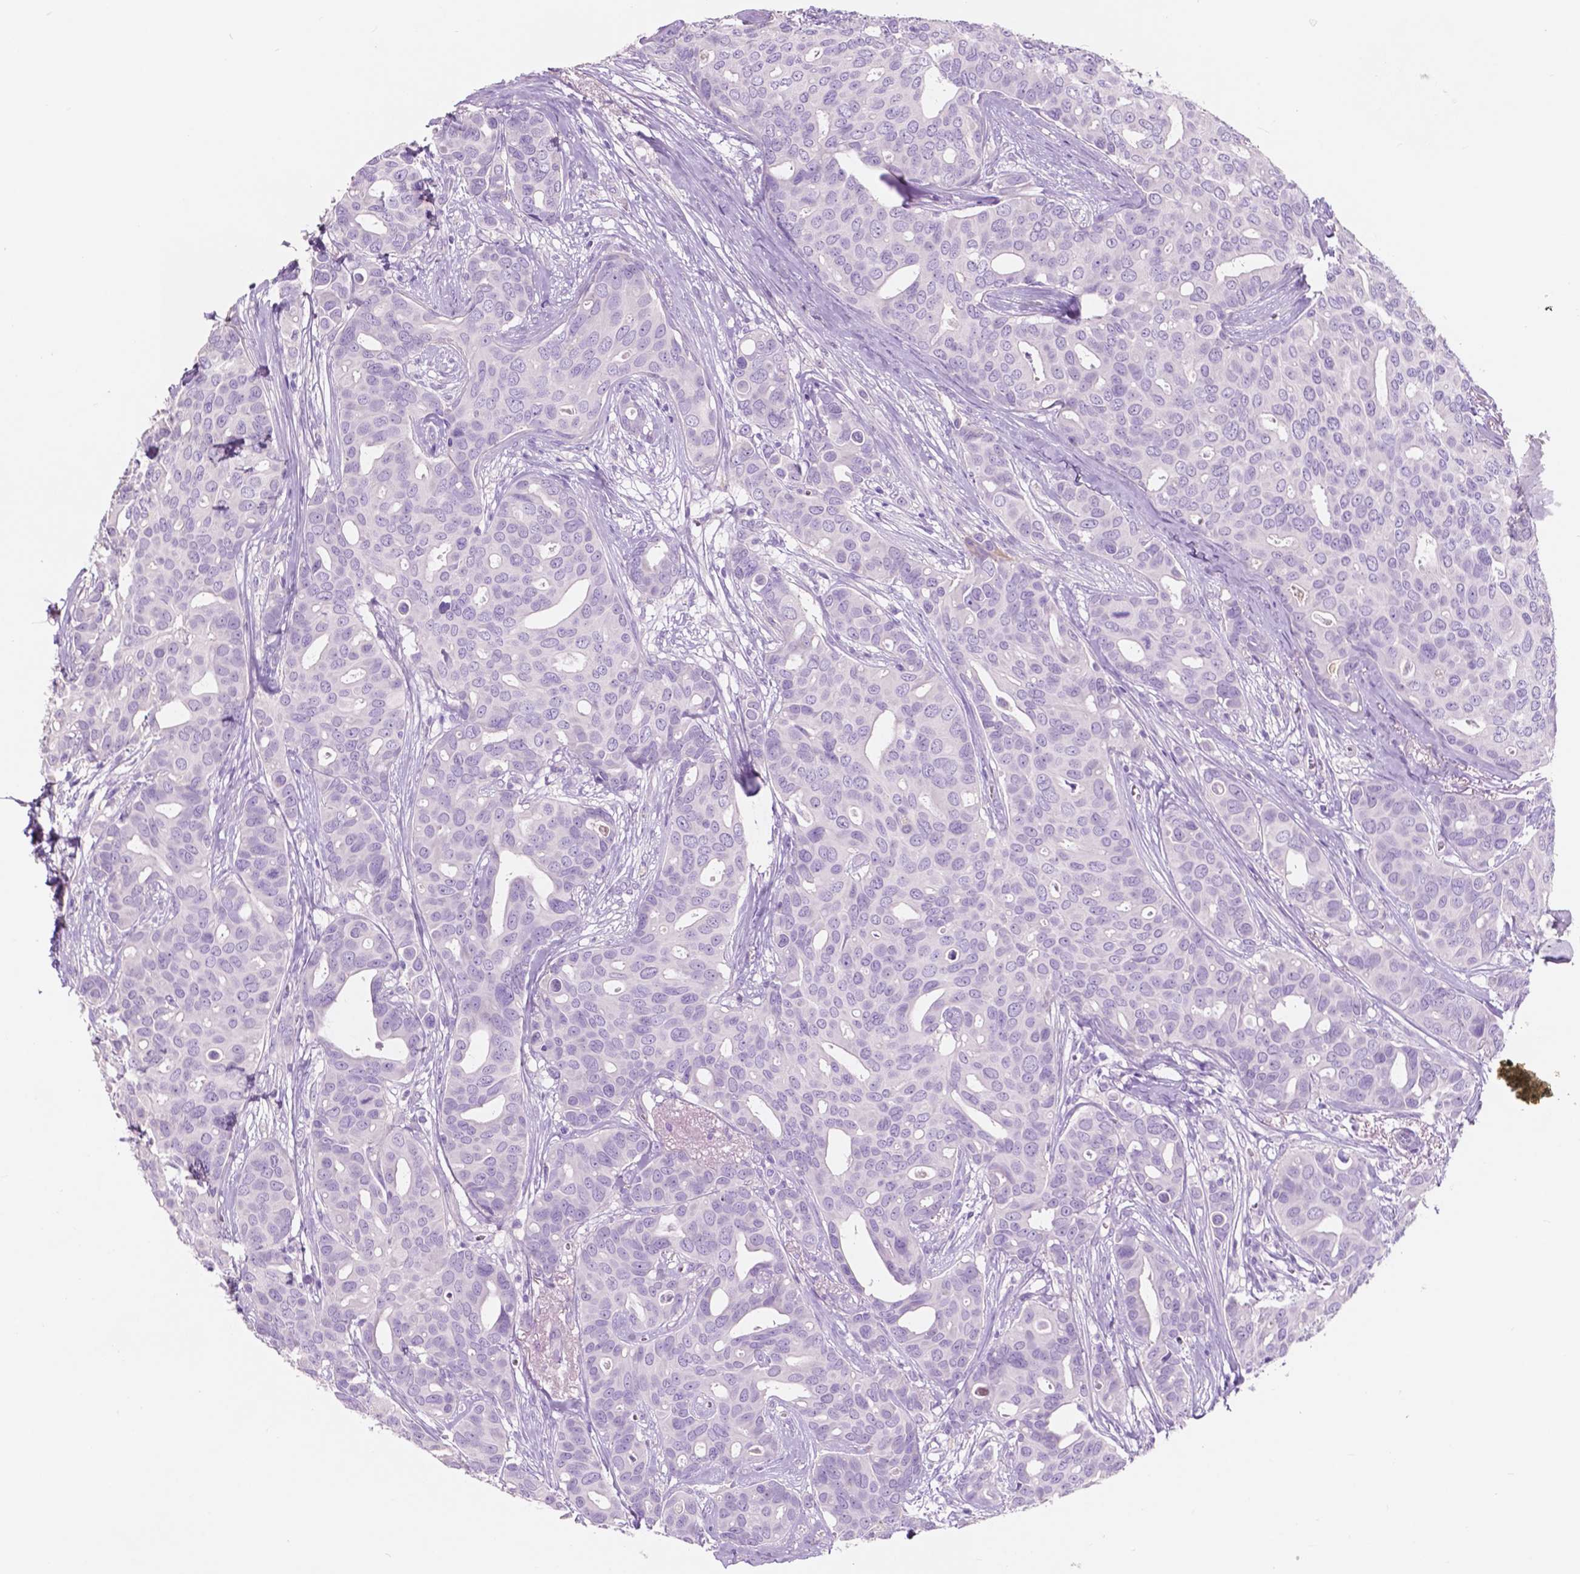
{"staining": {"intensity": "negative", "quantity": "none", "location": "none"}, "tissue": "breast cancer", "cell_type": "Tumor cells", "image_type": "cancer", "snomed": [{"axis": "morphology", "description": "Duct carcinoma"}, {"axis": "topography", "description": "Breast"}], "caption": "IHC of breast cancer (invasive ductal carcinoma) shows no positivity in tumor cells.", "gene": "CUZD1", "patient": {"sex": "female", "age": 54}}